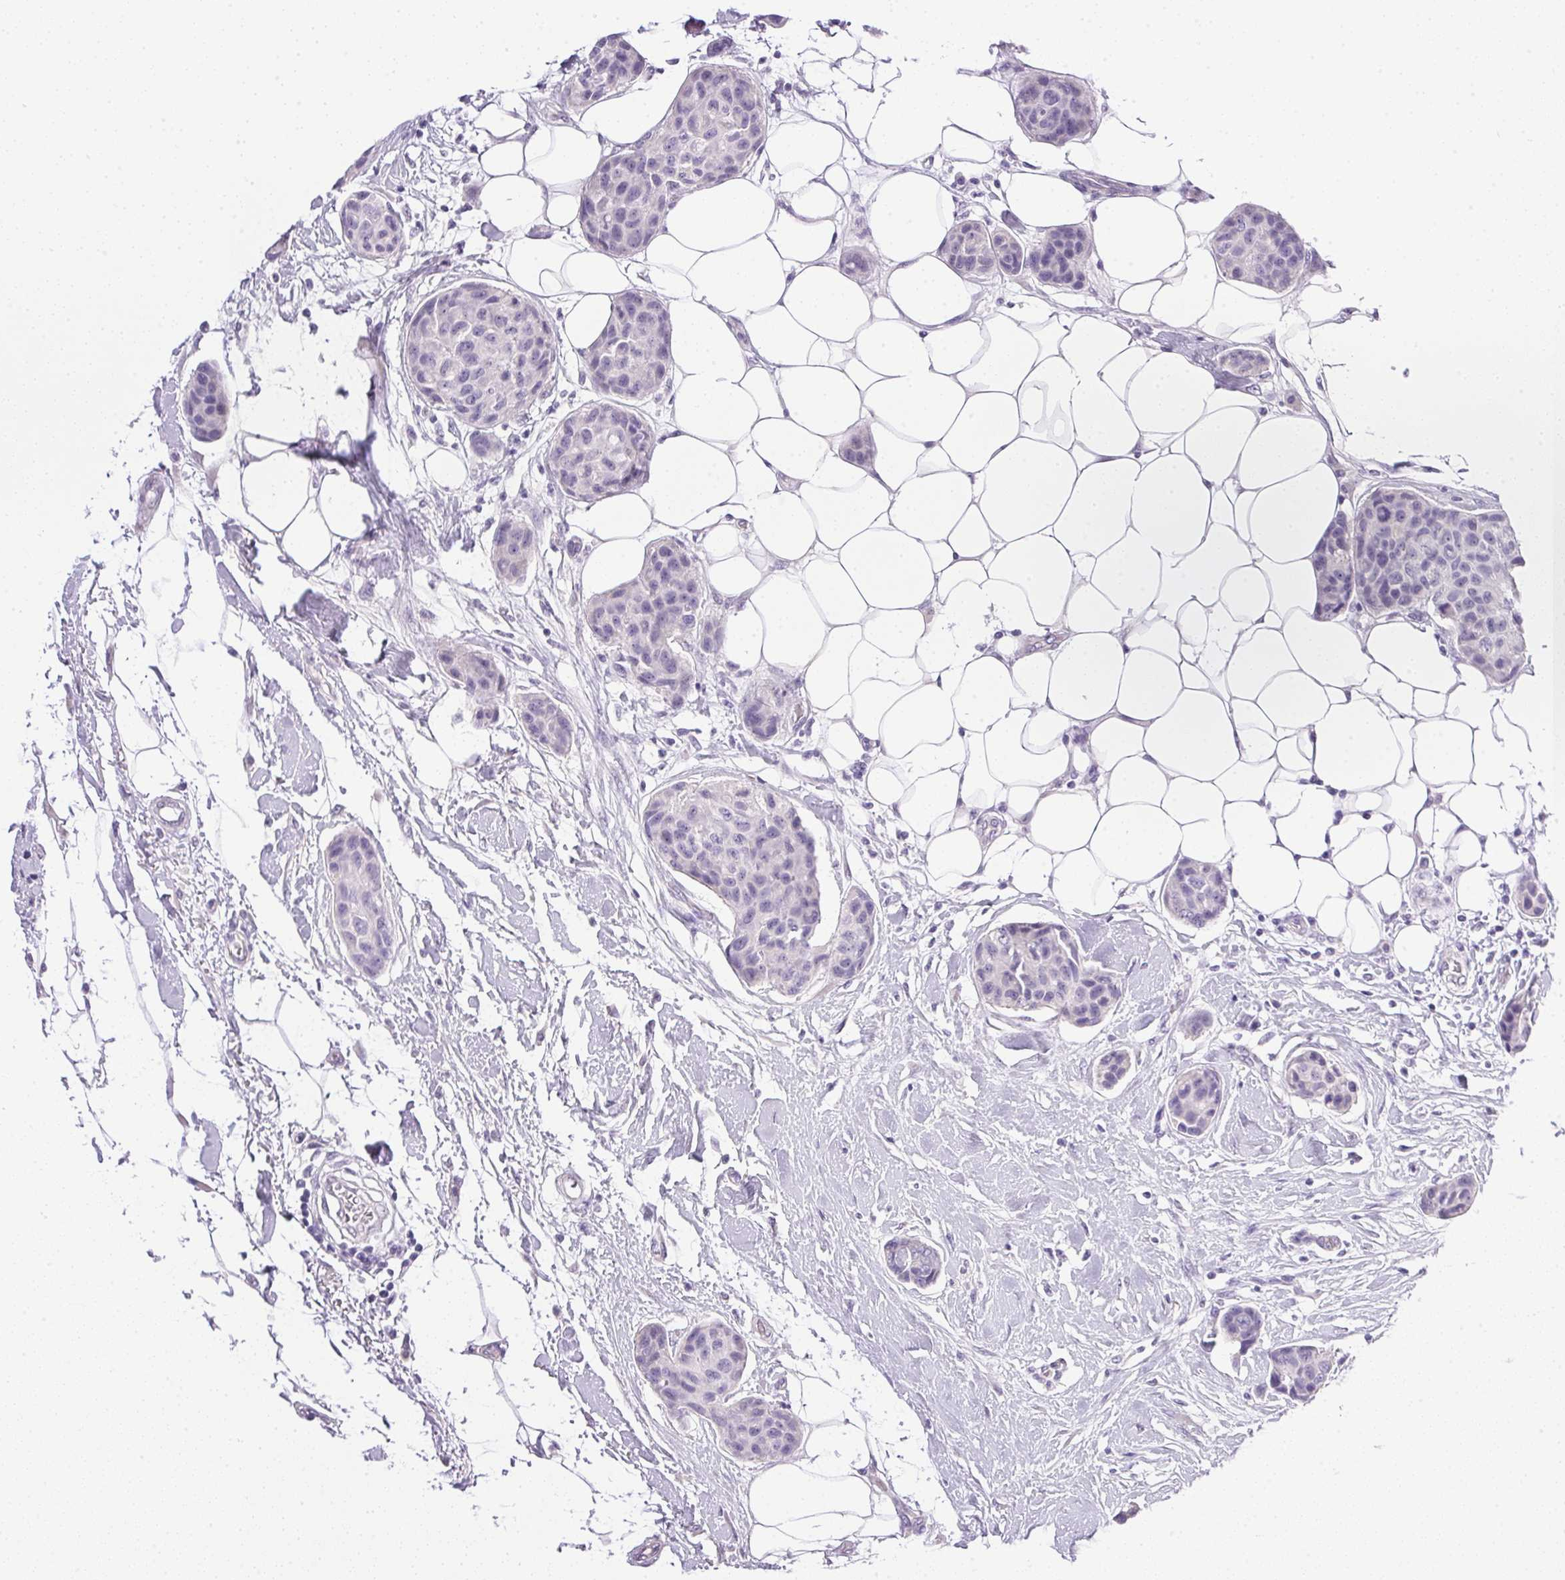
{"staining": {"intensity": "negative", "quantity": "none", "location": "none"}, "tissue": "breast cancer", "cell_type": "Tumor cells", "image_type": "cancer", "snomed": [{"axis": "morphology", "description": "Duct carcinoma"}, {"axis": "topography", "description": "Breast"}, {"axis": "topography", "description": "Lymph node"}], "caption": "DAB immunohistochemical staining of breast cancer demonstrates no significant positivity in tumor cells. The staining was performed using DAB (3,3'-diaminobenzidine) to visualize the protein expression in brown, while the nuclei were stained in blue with hematoxylin (Magnification: 20x).", "gene": "ATP6V0A4", "patient": {"sex": "female", "age": 80}}